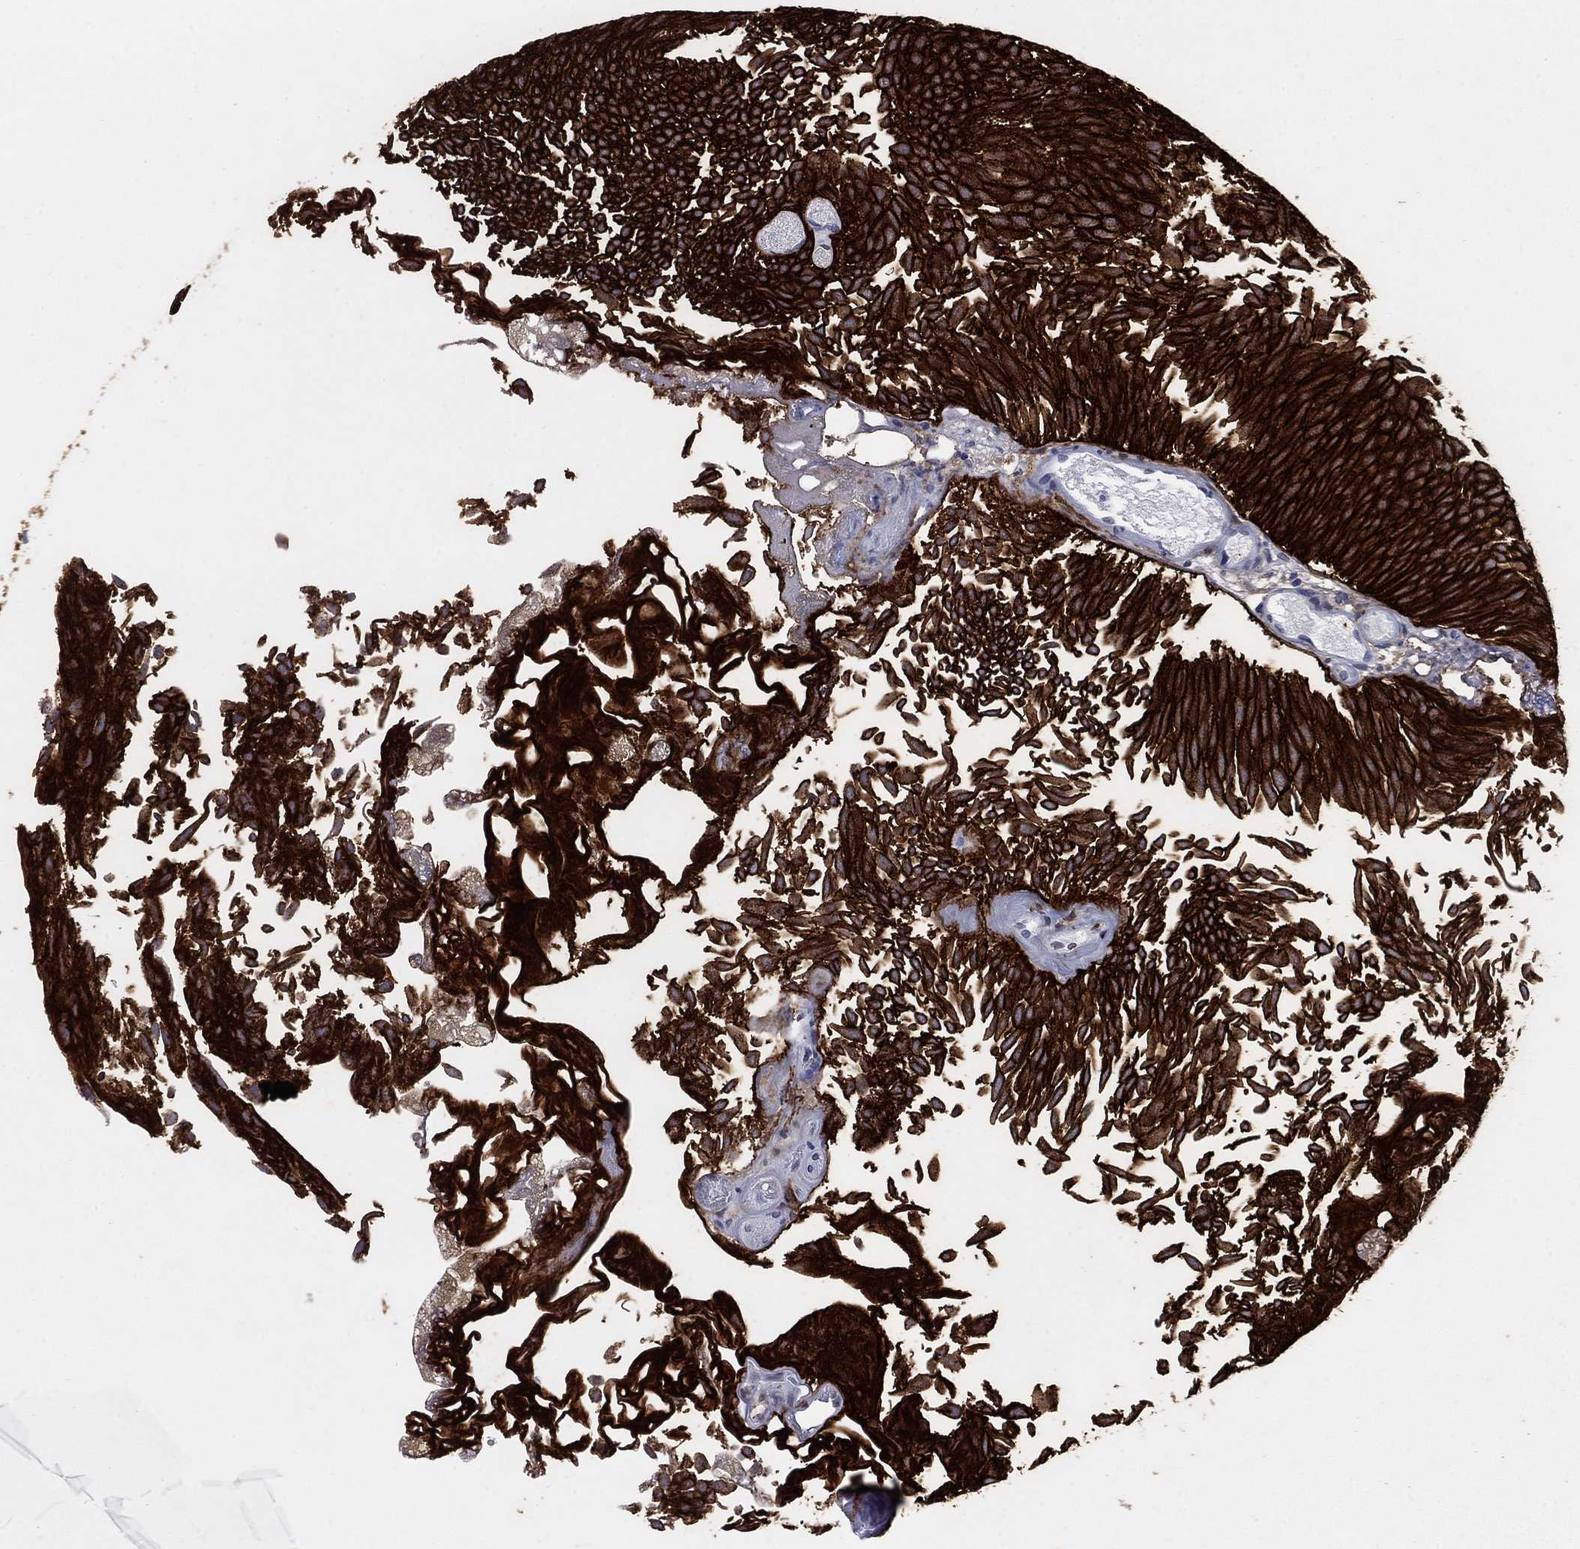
{"staining": {"intensity": "strong", "quantity": ">75%", "location": "cytoplasmic/membranous"}, "tissue": "urothelial cancer", "cell_type": "Tumor cells", "image_type": "cancer", "snomed": [{"axis": "morphology", "description": "Urothelial carcinoma, Low grade"}, {"axis": "topography", "description": "Urinary bladder"}], "caption": "Immunohistochemistry image of urothelial carcinoma (low-grade) stained for a protein (brown), which displays high levels of strong cytoplasmic/membranous positivity in about >75% of tumor cells.", "gene": "SDC1", "patient": {"sex": "male", "age": 52}}